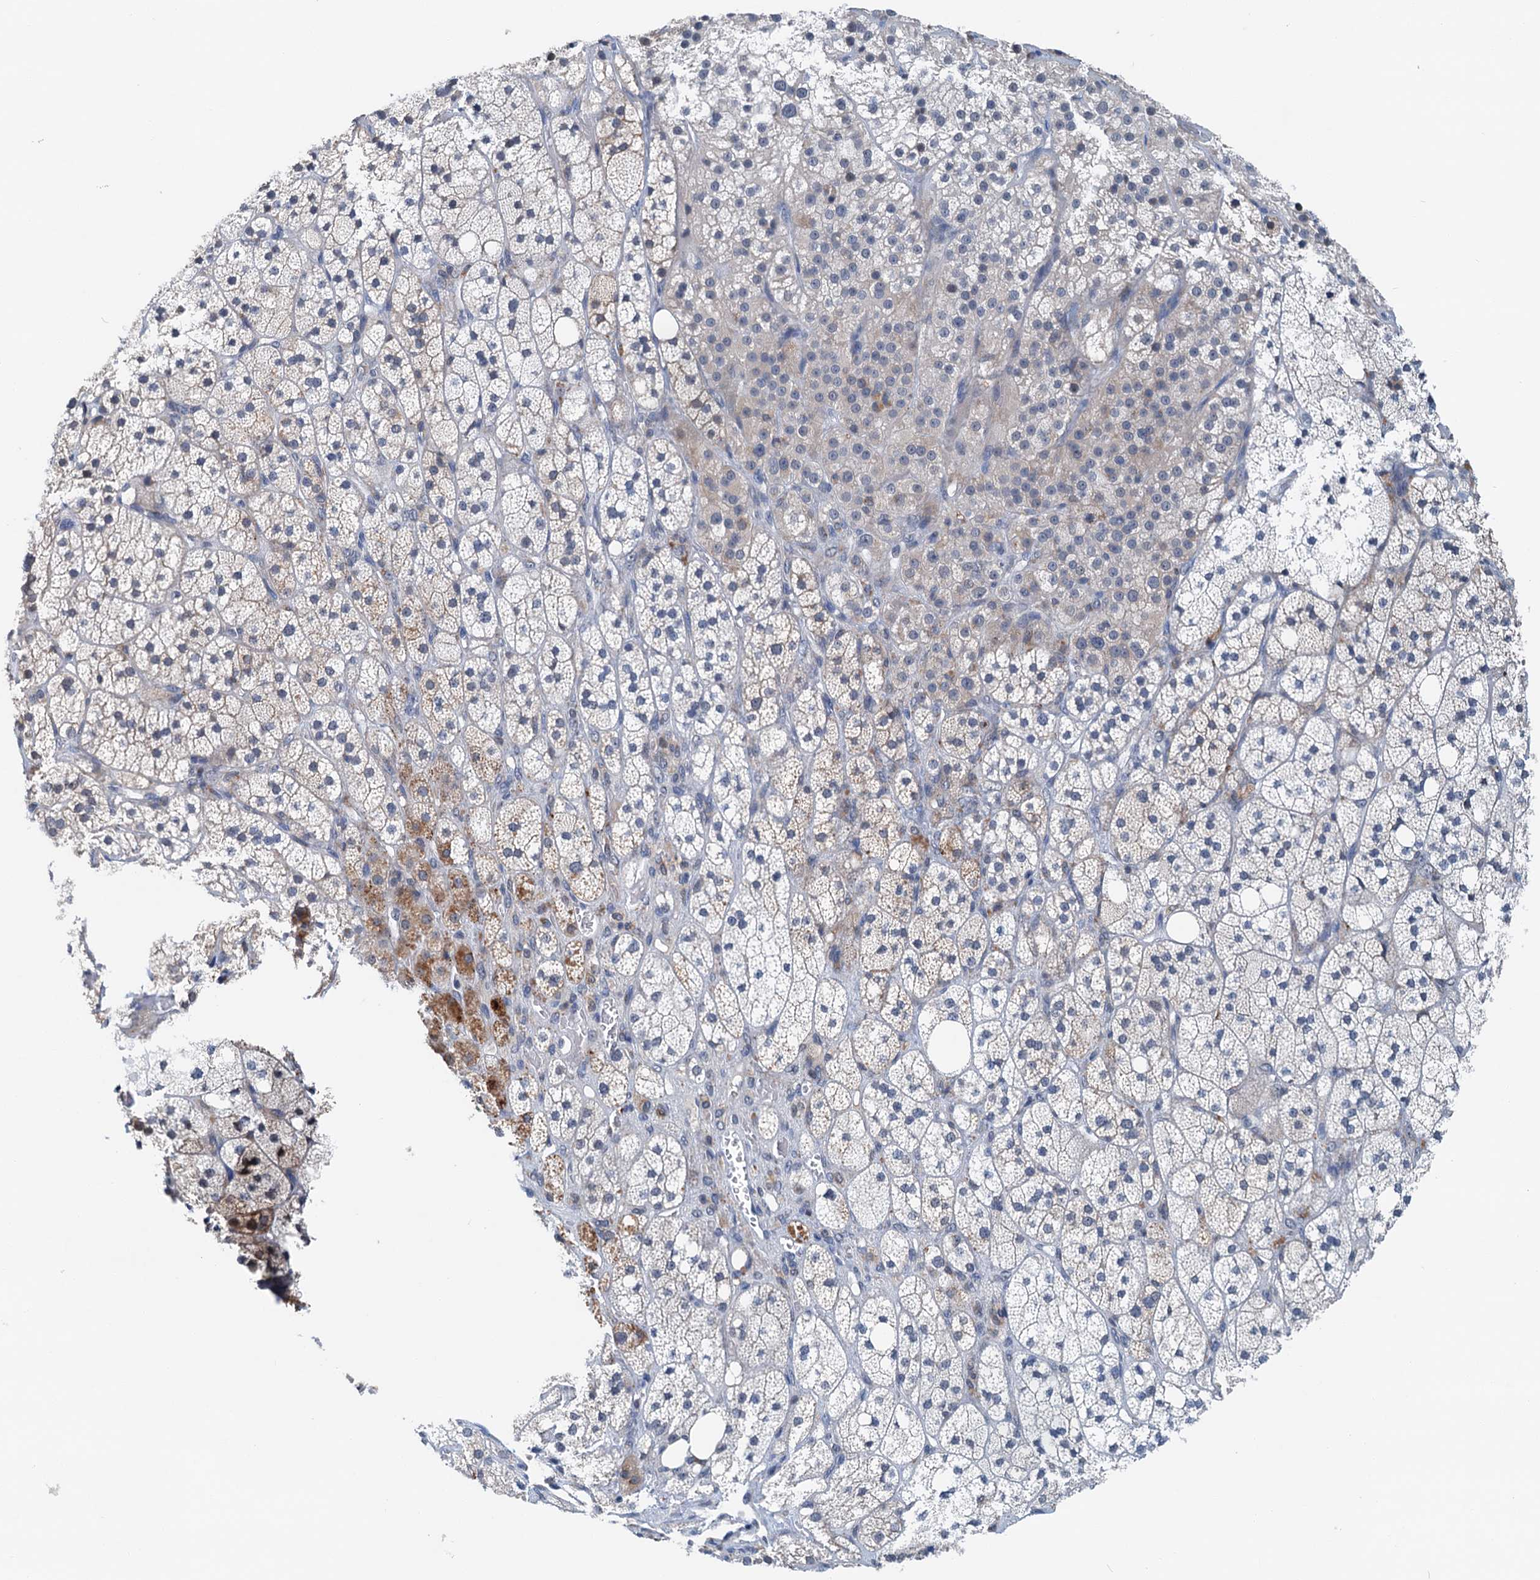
{"staining": {"intensity": "moderate", "quantity": "<25%", "location": "cytoplasmic/membranous"}, "tissue": "adrenal gland", "cell_type": "Glandular cells", "image_type": "normal", "snomed": [{"axis": "morphology", "description": "Normal tissue, NOS"}, {"axis": "topography", "description": "Adrenal gland"}], "caption": "This photomicrograph reveals unremarkable adrenal gland stained with immunohistochemistry to label a protein in brown. The cytoplasmic/membranous of glandular cells show moderate positivity for the protein. Nuclei are counter-stained blue.", "gene": "SHLD1", "patient": {"sex": "male", "age": 61}}